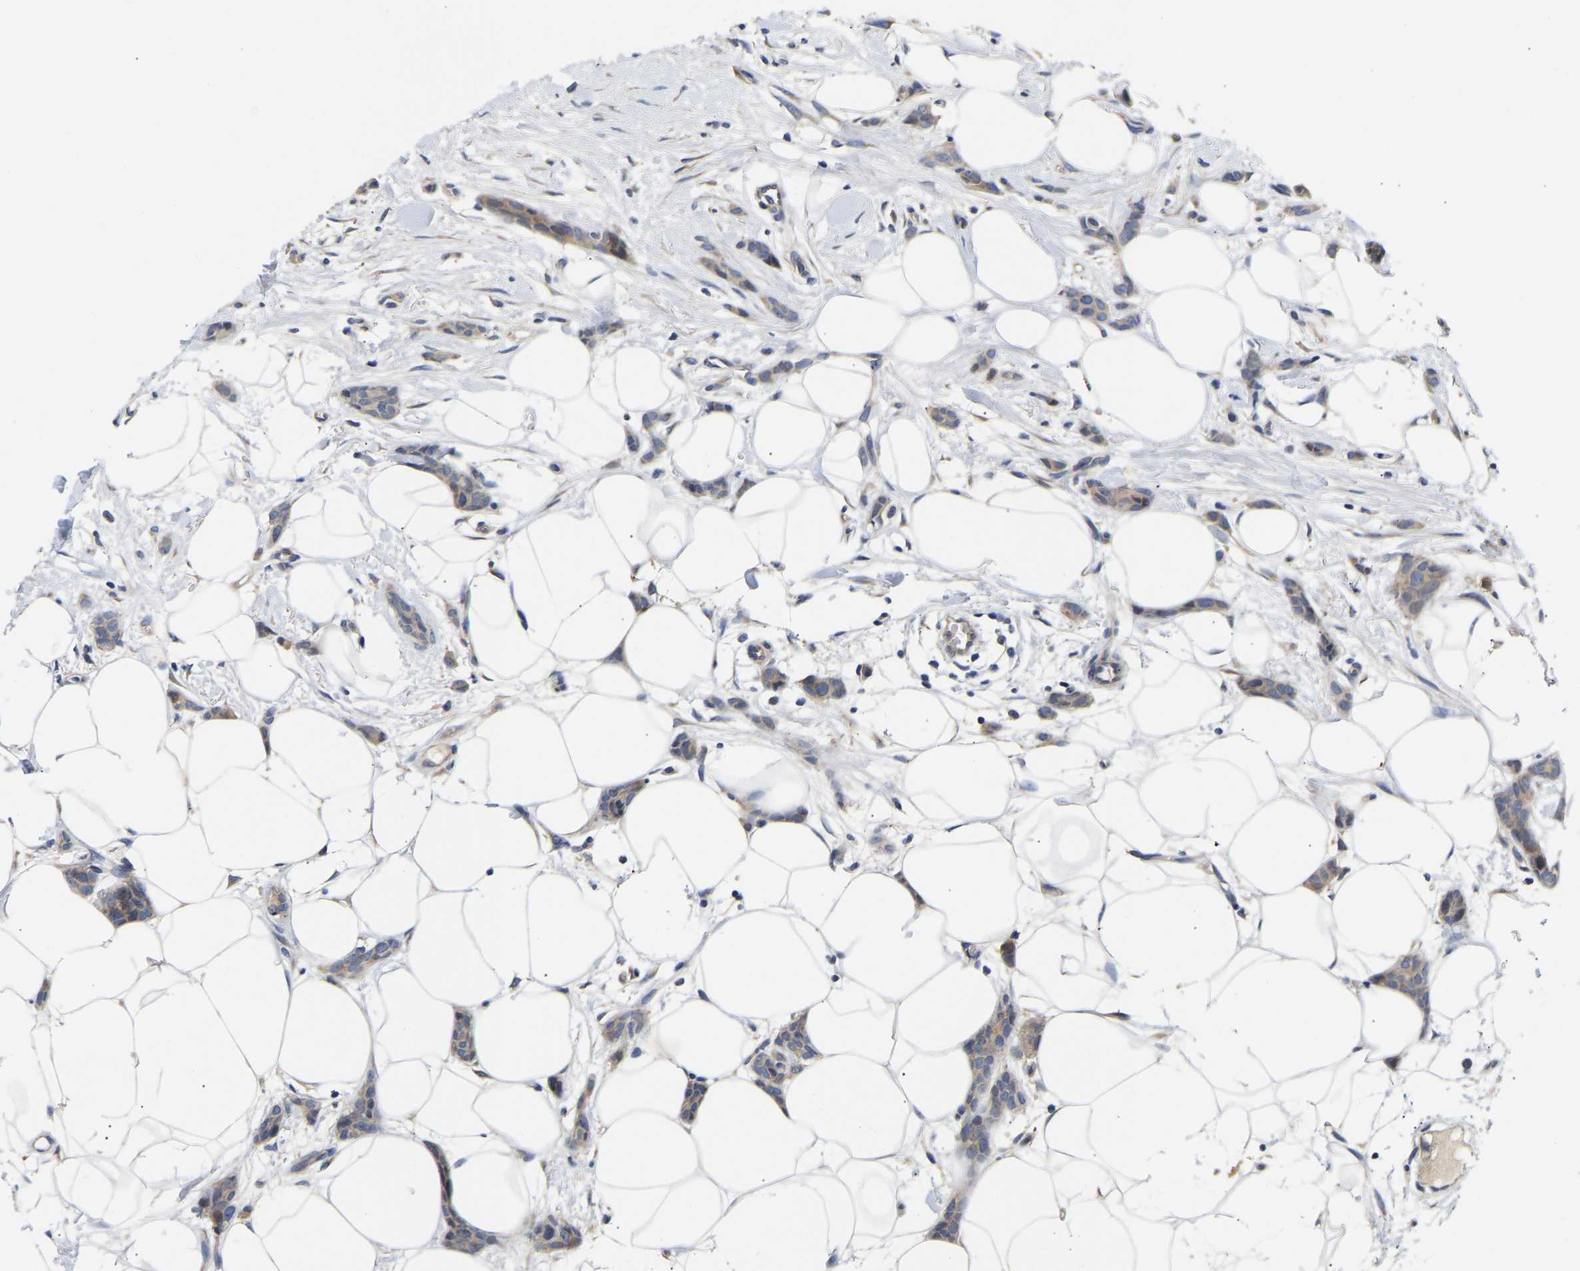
{"staining": {"intensity": "weak", "quantity": "25%-75%", "location": "cytoplasmic/membranous"}, "tissue": "breast cancer", "cell_type": "Tumor cells", "image_type": "cancer", "snomed": [{"axis": "morphology", "description": "Lobular carcinoma"}, {"axis": "topography", "description": "Skin"}, {"axis": "topography", "description": "Breast"}], "caption": "DAB (3,3'-diaminobenzidine) immunohistochemical staining of human breast lobular carcinoma demonstrates weak cytoplasmic/membranous protein staining in approximately 25%-75% of tumor cells.", "gene": "KASH5", "patient": {"sex": "female", "age": 46}}